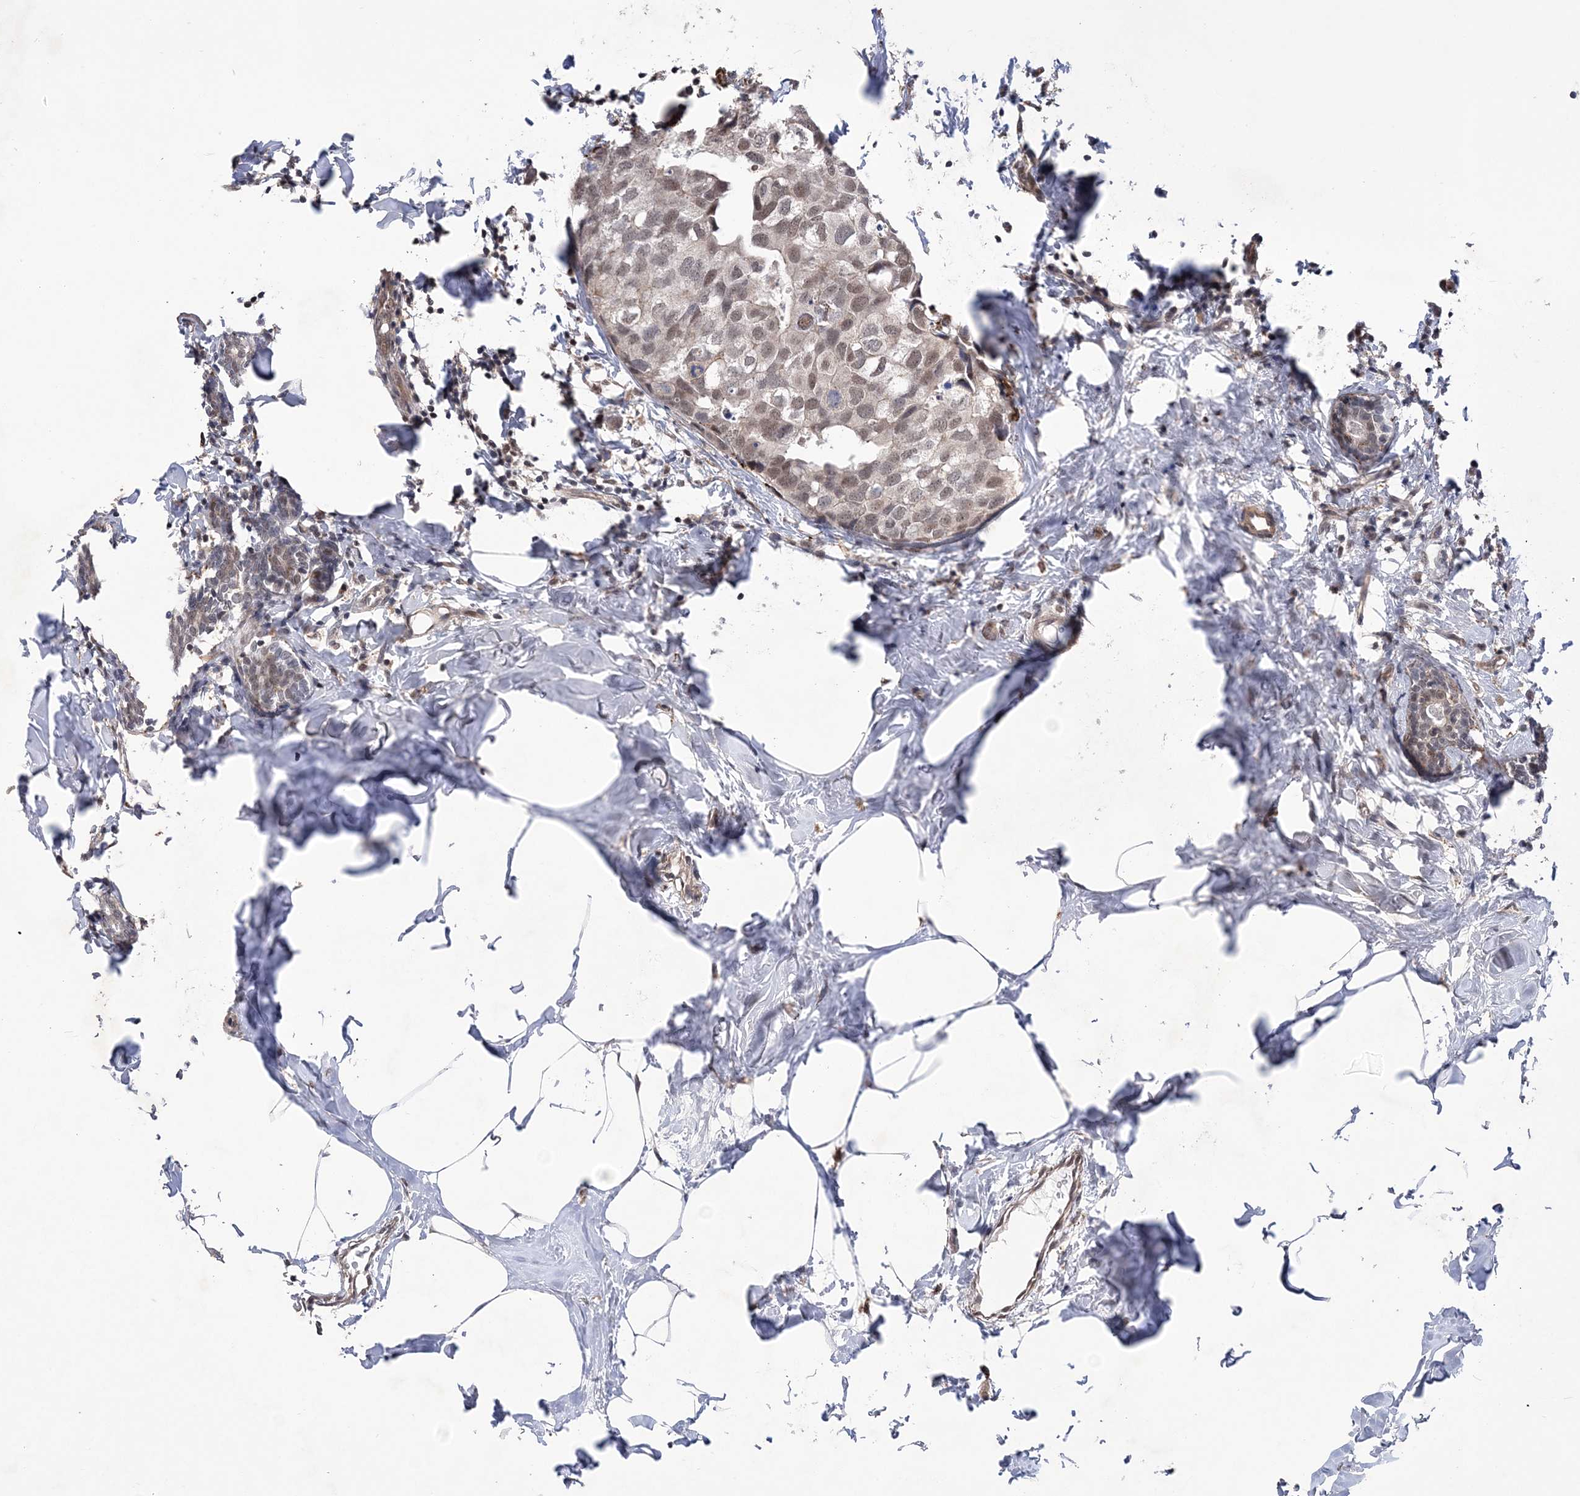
{"staining": {"intensity": "weak", "quantity": ">75%", "location": "nuclear"}, "tissue": "breast cancer", "cell_type": "Tumor cells", "image_type": "cancer", "snomed": [{"axis": "morphology", "description": "Normal tissue, NOS"}, {"axis": "morphology", "description": "Duct carcinoma"}, {"axis": "topography", "description": "Breast"}], "caption": "Protein staining of infiltrating ductal carcinoma (breast) tissue displays weak nuclear positivity in approximately >75% of tumor cells.", "gene": "BOD1L1", "patient": {"sex": "female", "age": 50}}